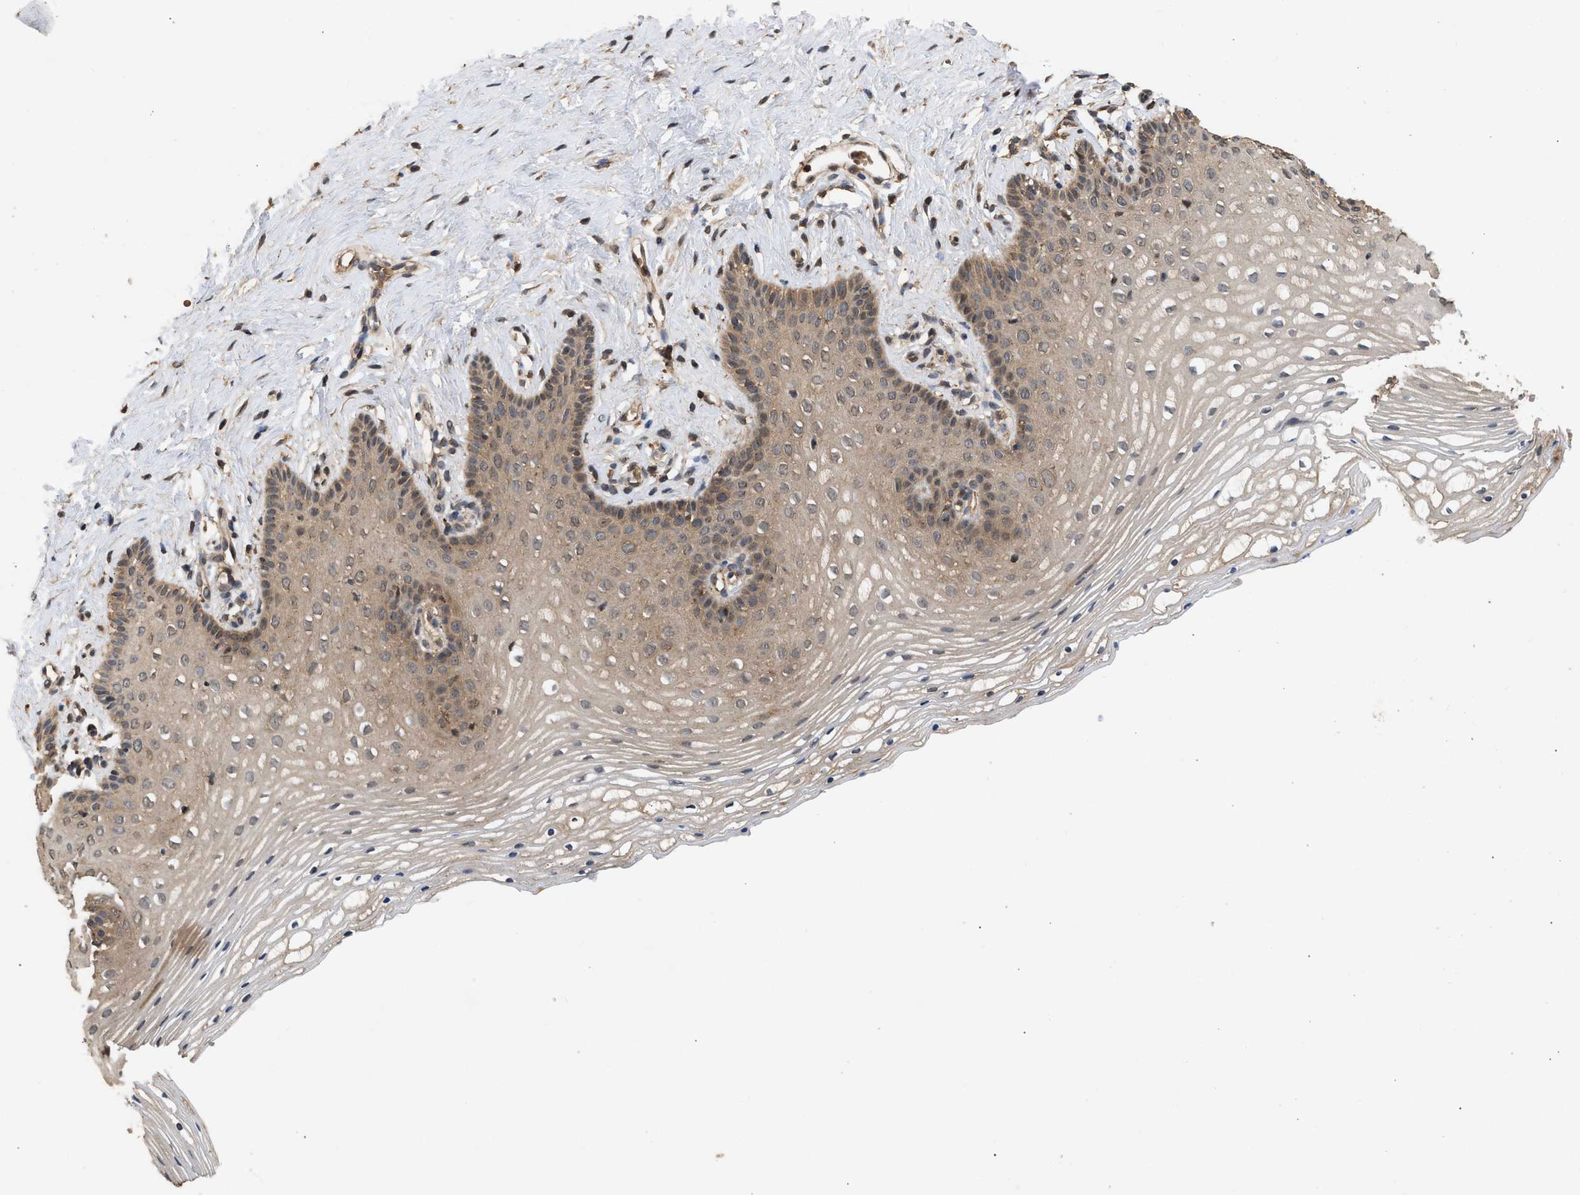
{"staining": {"intensity": "weak", "quantity": "25%-75%", "location": "cytoplasmic/membranous,nuclear"}, "tissue": "vagina", "cell_type": "Squamous epithelial cells", "image_type": "normal", "snomed": [{"axis": "morphology", "description": "Normal tissue, NOS"}, {"axis": "topography", "description": "Vagina"}], "caption": "High-power microscopy captured an immunohistochemistry (IHC) micrograph of unremarkable vagina, revealing weak cytoplasmic/membranous,nuclear expression in approximately 25%-75% of squamous epithelial cells. (Brightfield microscopy of DAB IHC at high magnification).", "gene": "FITM1", "patient": {"sex": "female", "age": 32}}